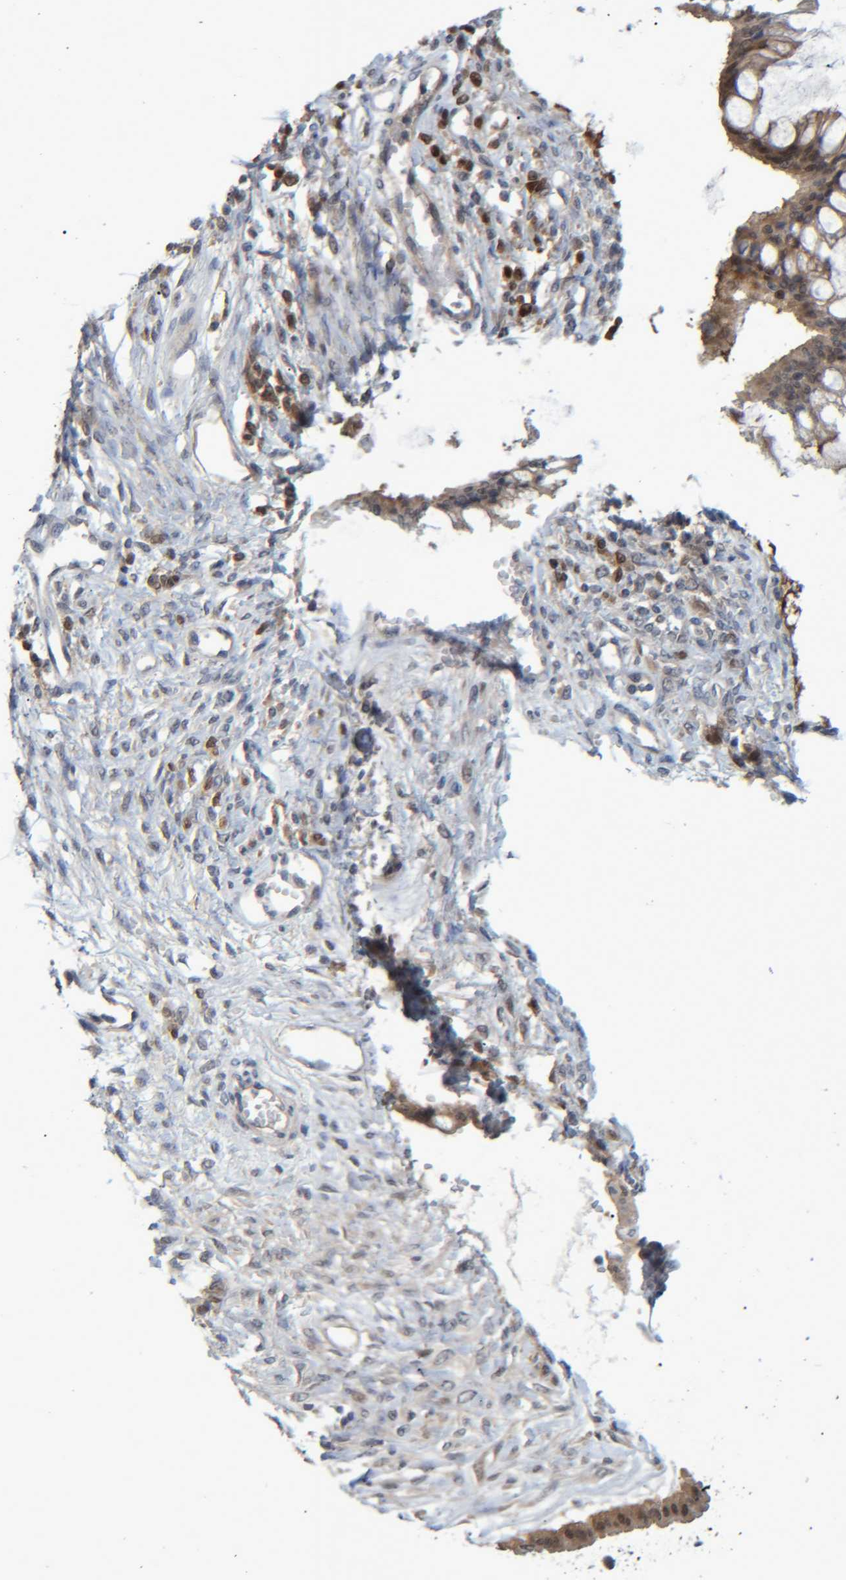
{"staining": {"intensity": "moderate", "quantity": ">75%", "location": "cytoplasmic/membranous,nuclear"}, "tissue": "ovarian cancer", "cell_type": "Tumor cells", "image_type": "cancer", "snomed": [{"axis": "morphology", "description": "Cystadenocarcinoma, mucinous, NOS"}, {"axis": "topography", "description": "Ovary"}], "caption": "Immunohistochemical staining of human ovarian cancer (mucinous cystadenocarcinoma) displays medium levels of moderate cytoplasmic/membranous and nuclear staining in approximately >75% of tumor cells.", "gene": "PCYT2", "patient": {"sex": "female", "age": 73}}